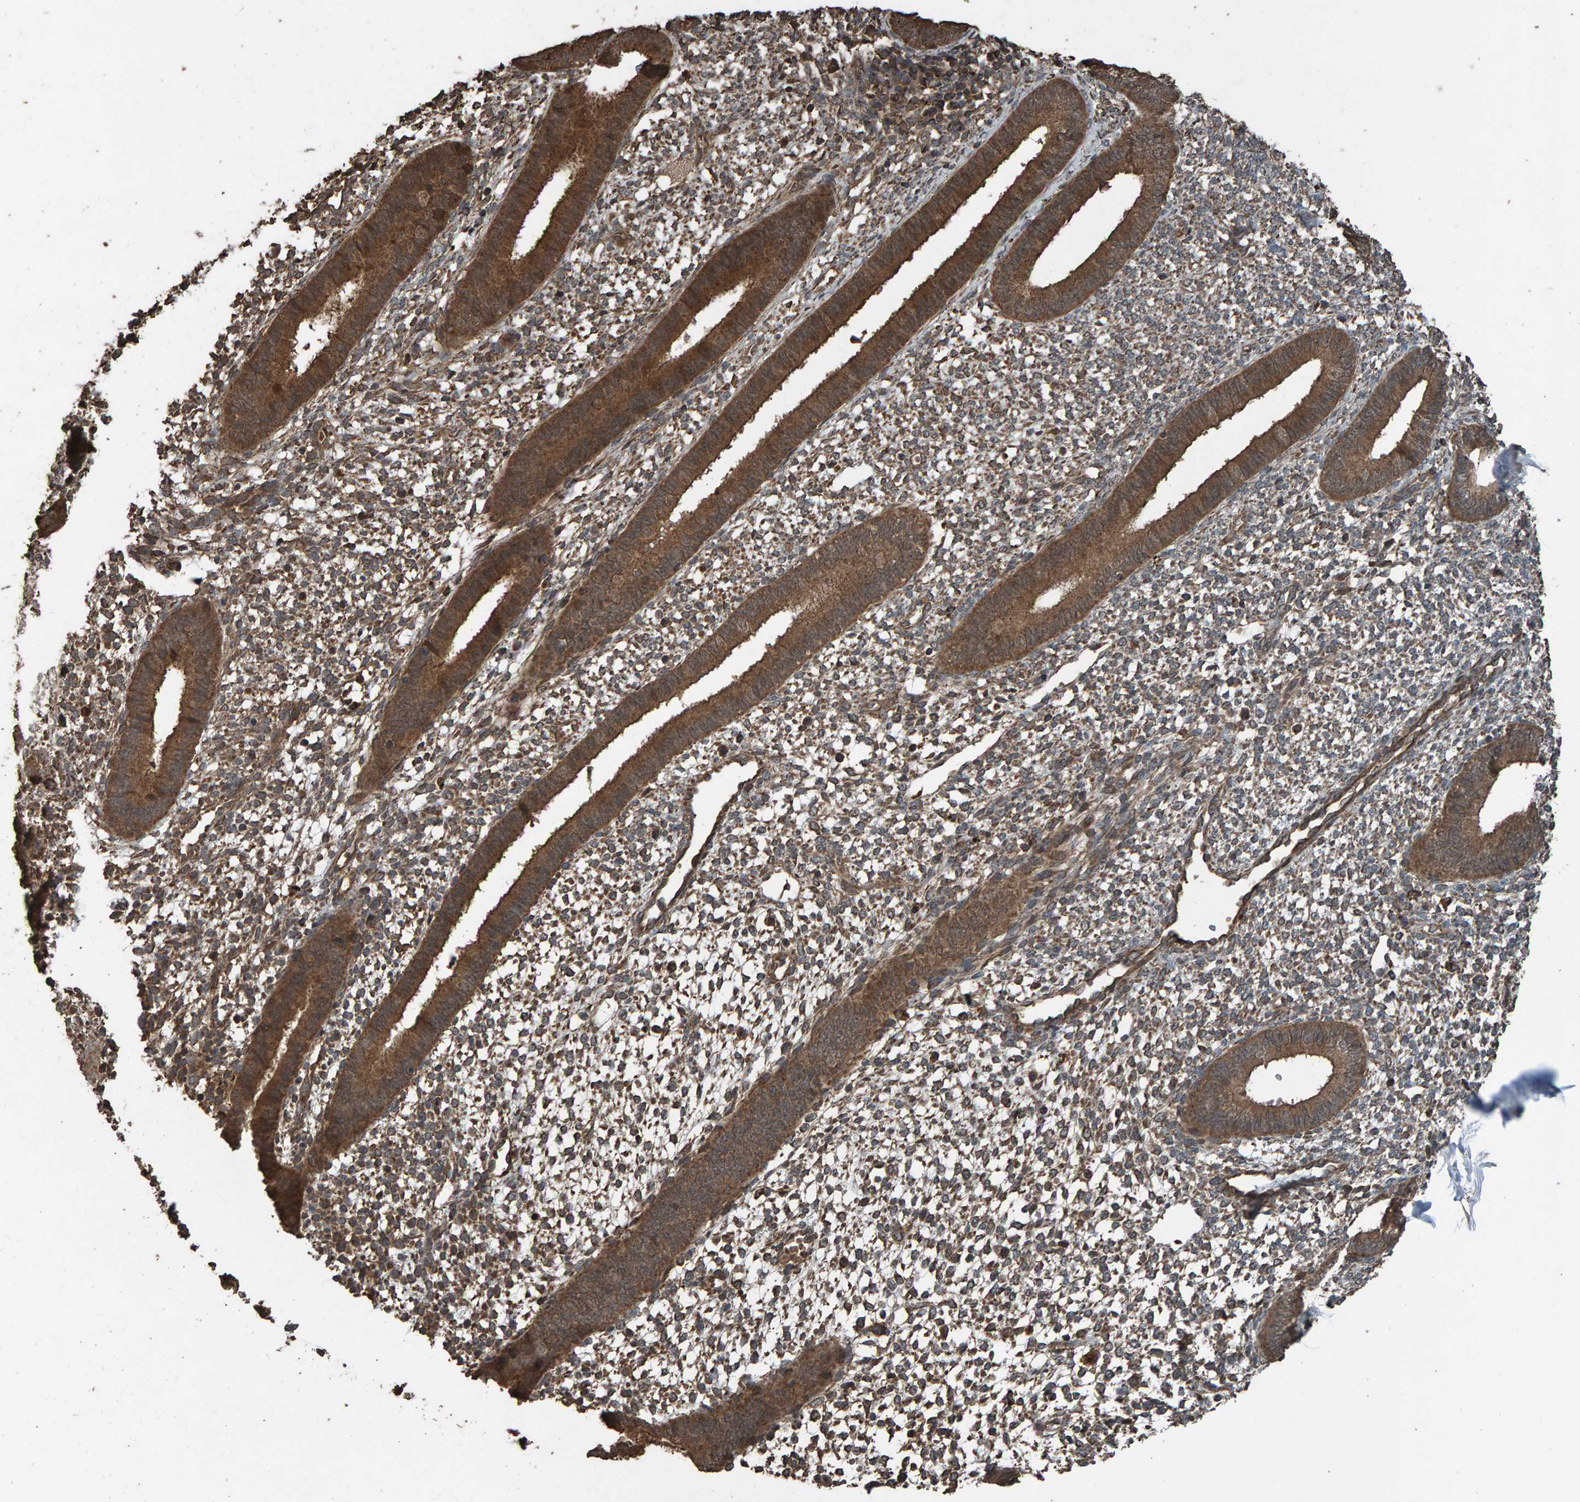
{"staining": {"intensity": "moderate", "quantity": ">75%", "location": "cytoplasmic/membranous"}, "tissue": "endometrium", "cell_type": "Cells in endometrial stroma", "image_type": "normal", "snomed": [{"axis": "morphology", "description": "Normal tissue, NOS"}, {"axis": "topography", "description": "Endometrium"}], "caption": "Immunohistochemical staining of normal endometrium demonstrates medium levels of moderate cytoplasmic/membranous positivity in approximately >75% of cells in endometrial stroma. Using DAB (brown) and hematoxylin (blue) stains, captured at high magnification using brightfield microscopy.", "gene": "DUS1L", "patient": {"sex": "female", "age": 46}}